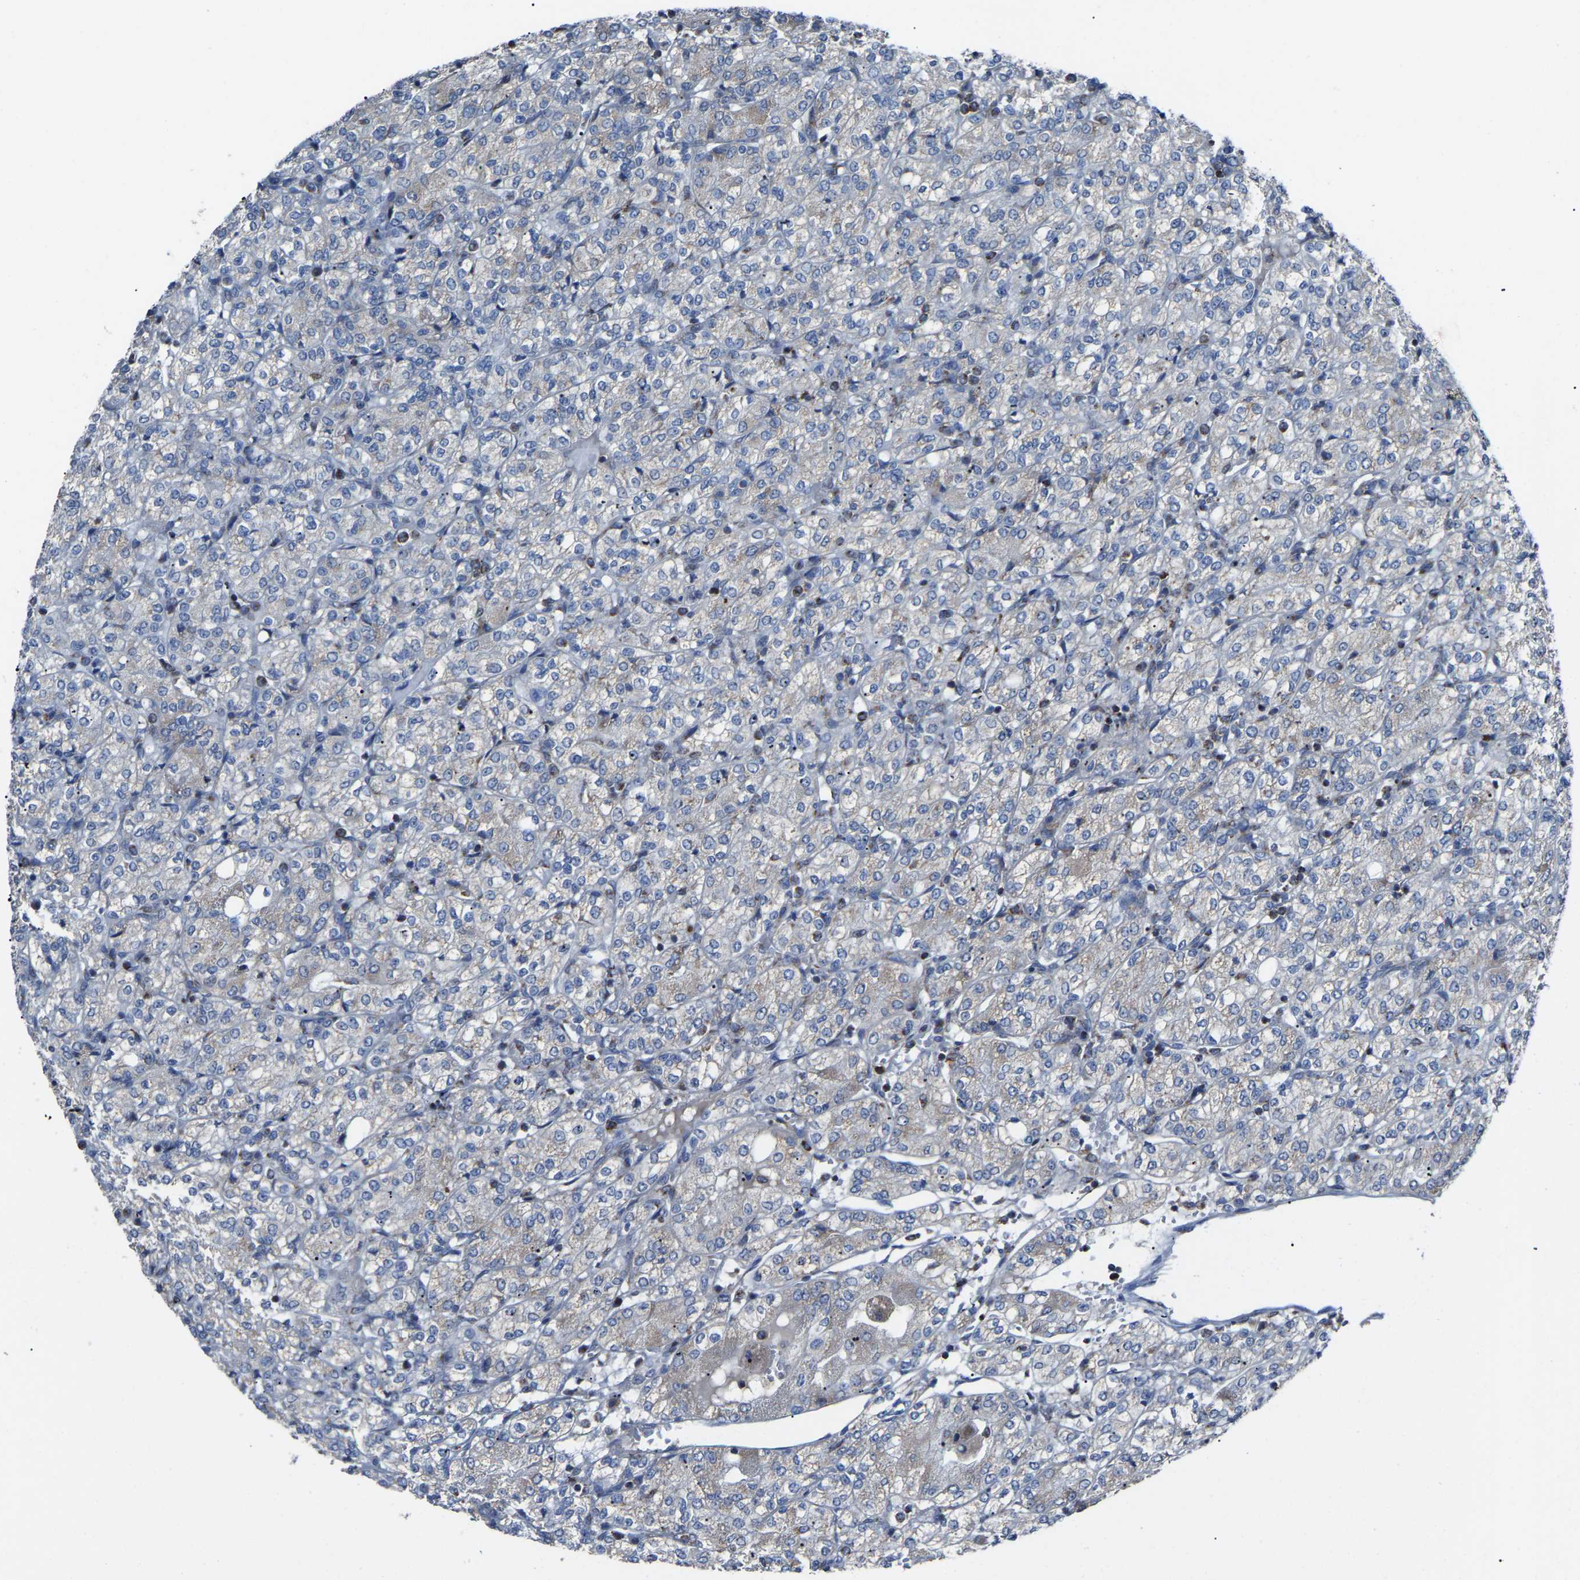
{"staining": {"intensity": "negative", "quantity": "none", "location": "none"}, "tissue": "renal cancer", "cell_type": "Tumor cells", "image_type": "cancer", "snomed": [{"axis": "morphology", "description": "Adenocarcinoma, NOS"}, {"axis": "topography", "description": "Kidney"}], "caption": "Tumor cells are negative for brown protein staining in adenocarcinoma (renal).", "gene": "CANT1", "patient": {"sex": "male", "age": 77}}